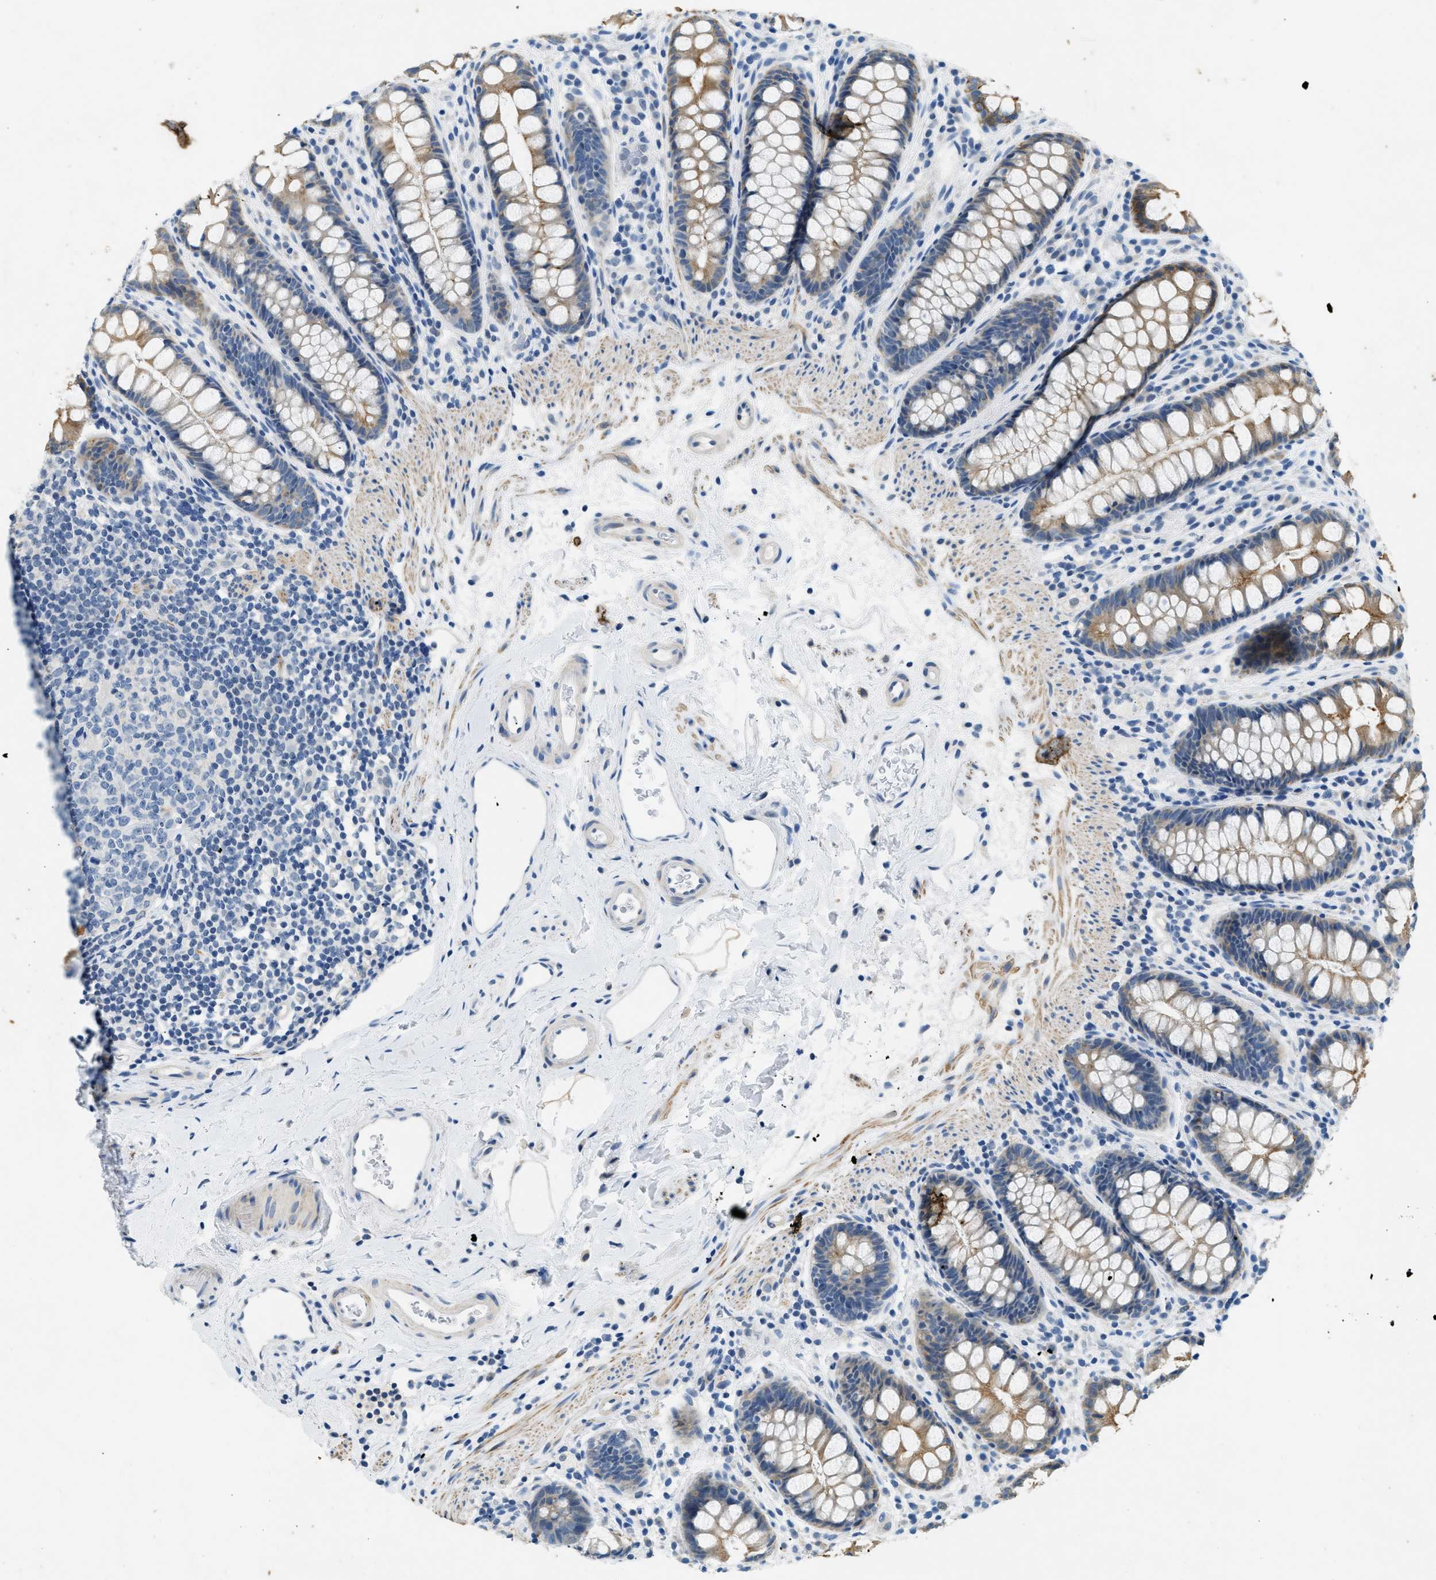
{"staining": {"intensity": "moderate", "quantity": "25%-75%", "location": "cytoplasmic/membranous"}, "tissue": "rectum", "cell_type": "Glandular cells", "image_type": "normal", "snomed": [{"axis": "morphology", "description": "Normal tissue, NOS"}, {"axis": "topography", "description": "Rectum"}], "caption": "The immunohistochemical stain highlights moderate cytoplasmic/membranous expression in glandular cells of benign rectum. The staining was performed using DAB (3,3'-diaminobenzidine), with brown indicating positive protein expression. Nuclei are stained blue with hematoxylin.", "gene": "CFAP20", "patient": {"sex": "female", "age": 65}}